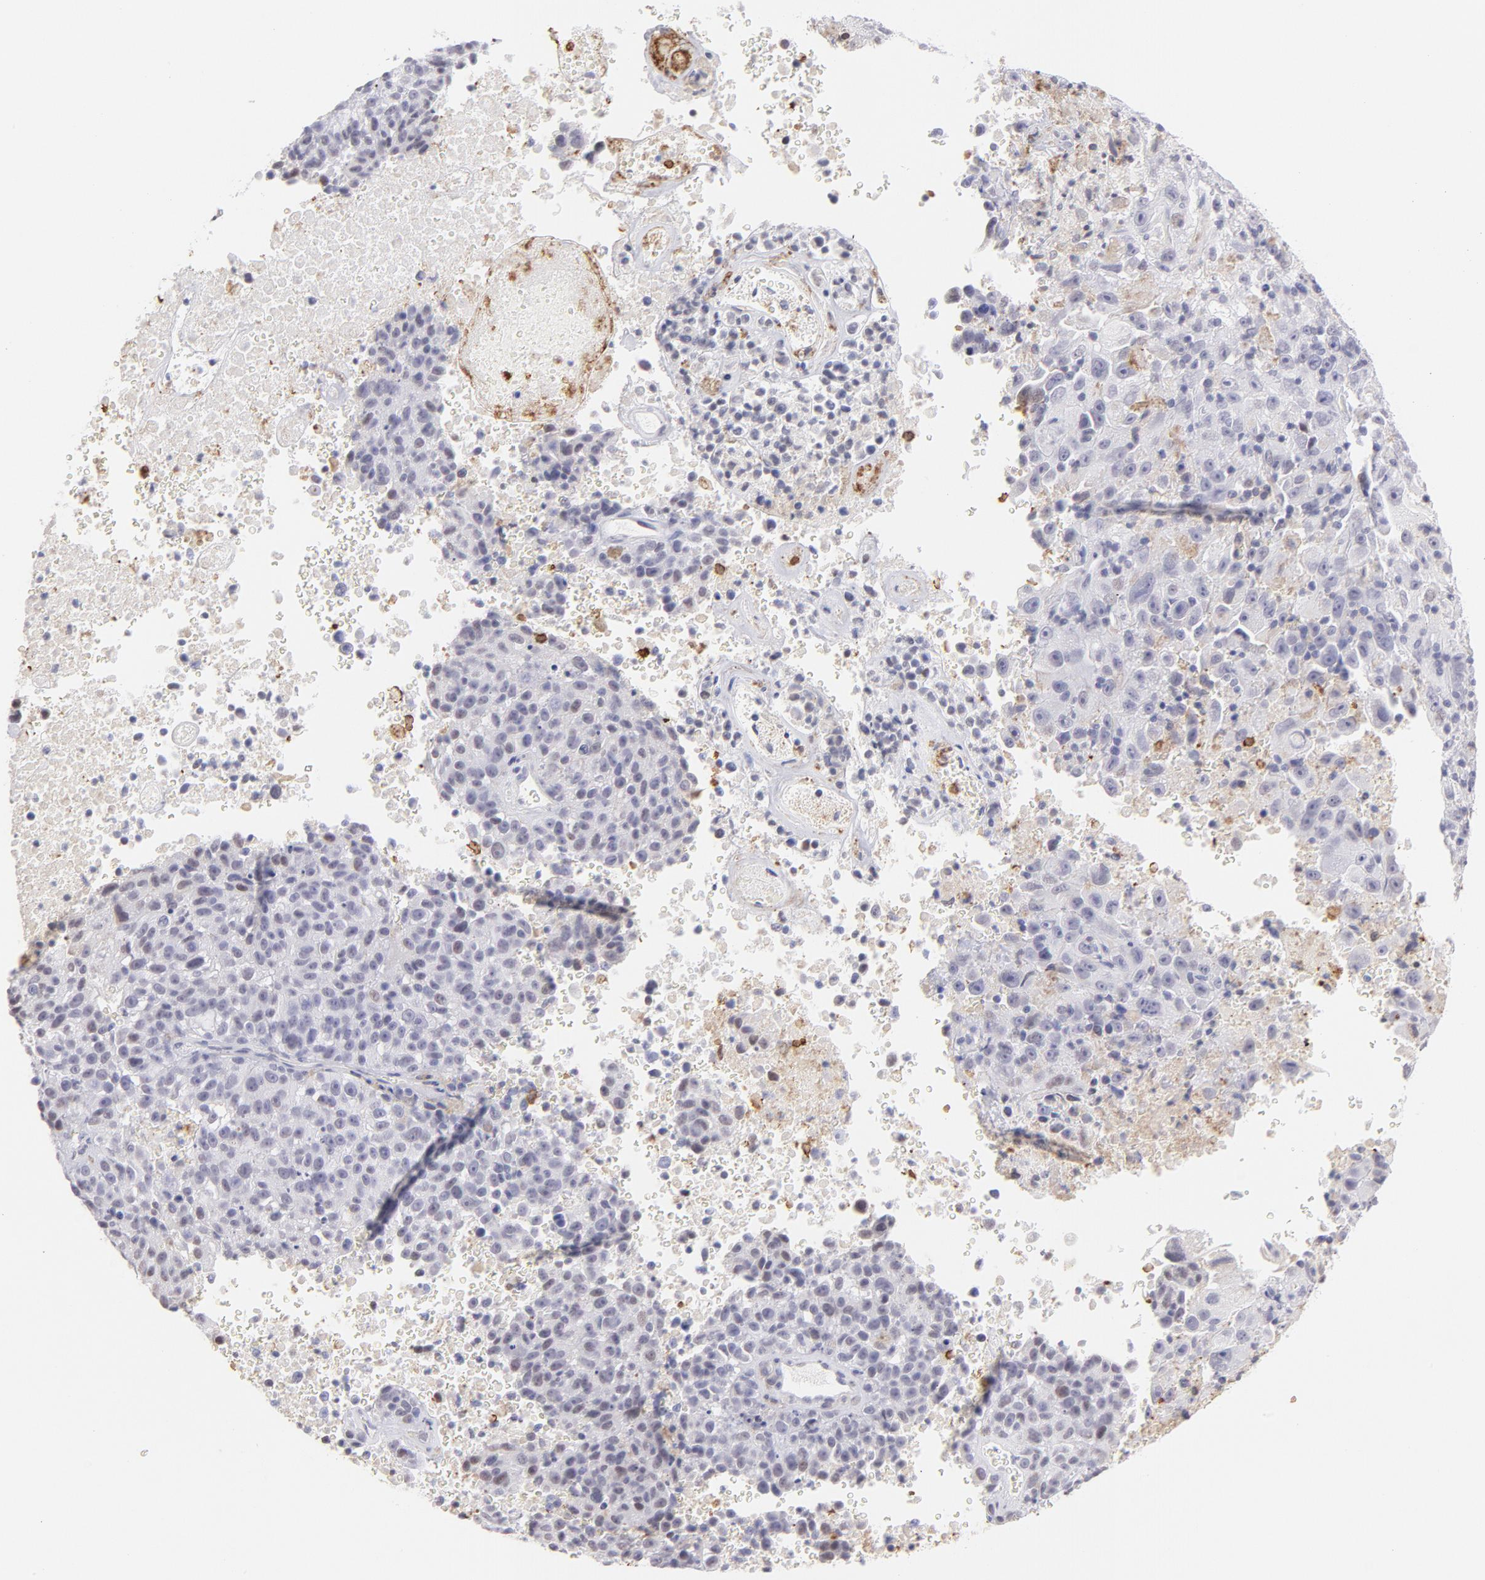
{"staining": {"intensity": "negative", "quantity": "none", "location": "none"}, "tissue": "melanoma", "cell_type": "Tumor cells", "image_type": "cancer", "snomed": [{"axis": "morphology", "description": "Malignant melanoma, Metastatic site"}, {"axis": "topography", "description": "Cerebral cortex"}], "caption": "Tumor cells are negative for protein expression in human melanoma.", "gene": "LTB4R", "patient": {"sex": "female", "age": 52}}